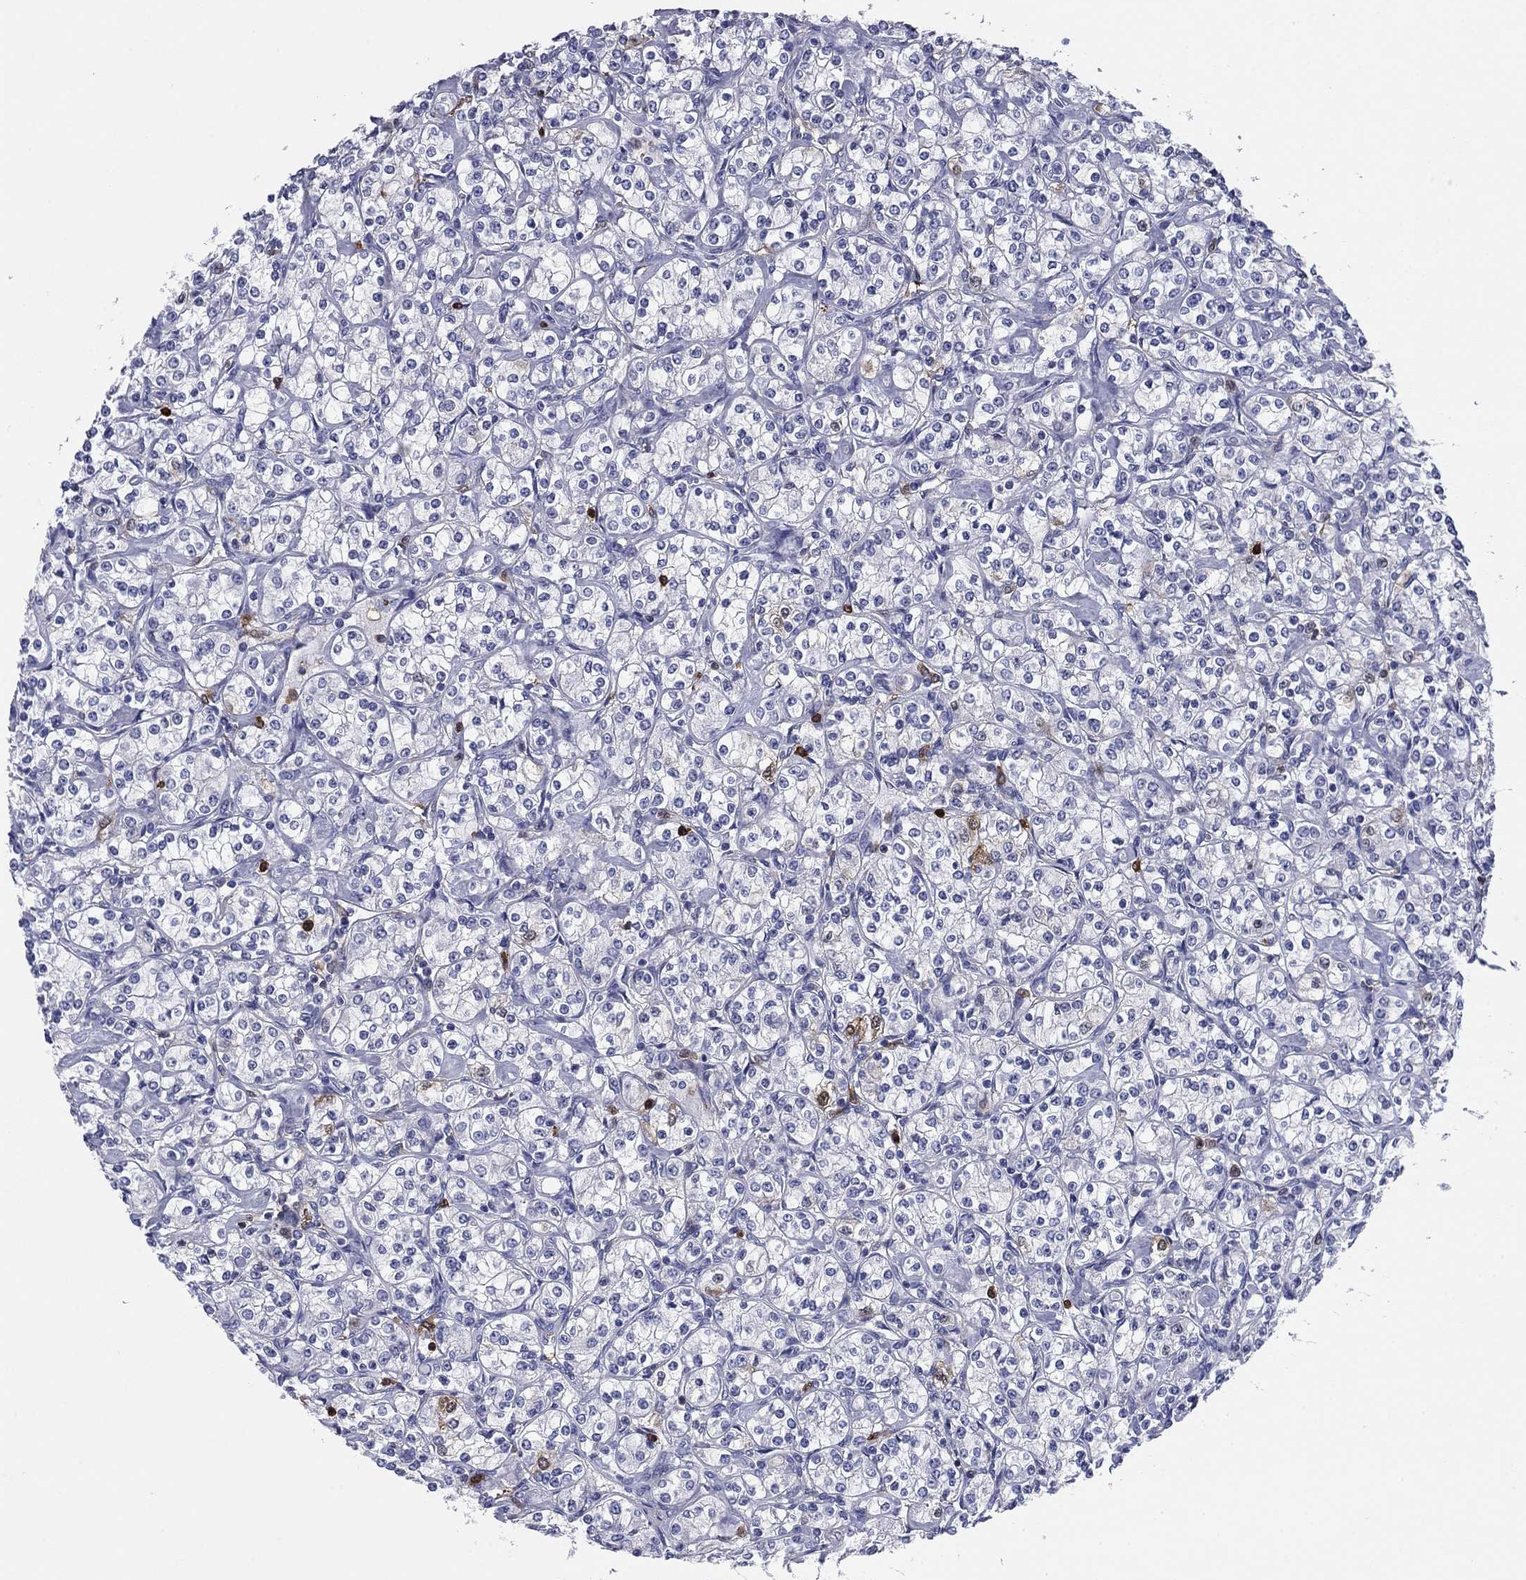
{"staining": {"intensity": "negative", "quantity": "none", "location": "none"}, "tissue": "renal cancer", "cell_type": "Tumor cells", "image_type": "cancer", "snomed": [{"axis": "morphology", "description": "Adenocarcinoma, NOS"}, {"axis": "topography", "description": "Kidney"}], "caption": "DAB immunohistochemical staining of adenocarcinoma (renal) shows no significant expression in tumor cells.", "gene": "STMN1", "patient": {"sex": "male", "age": 77}}